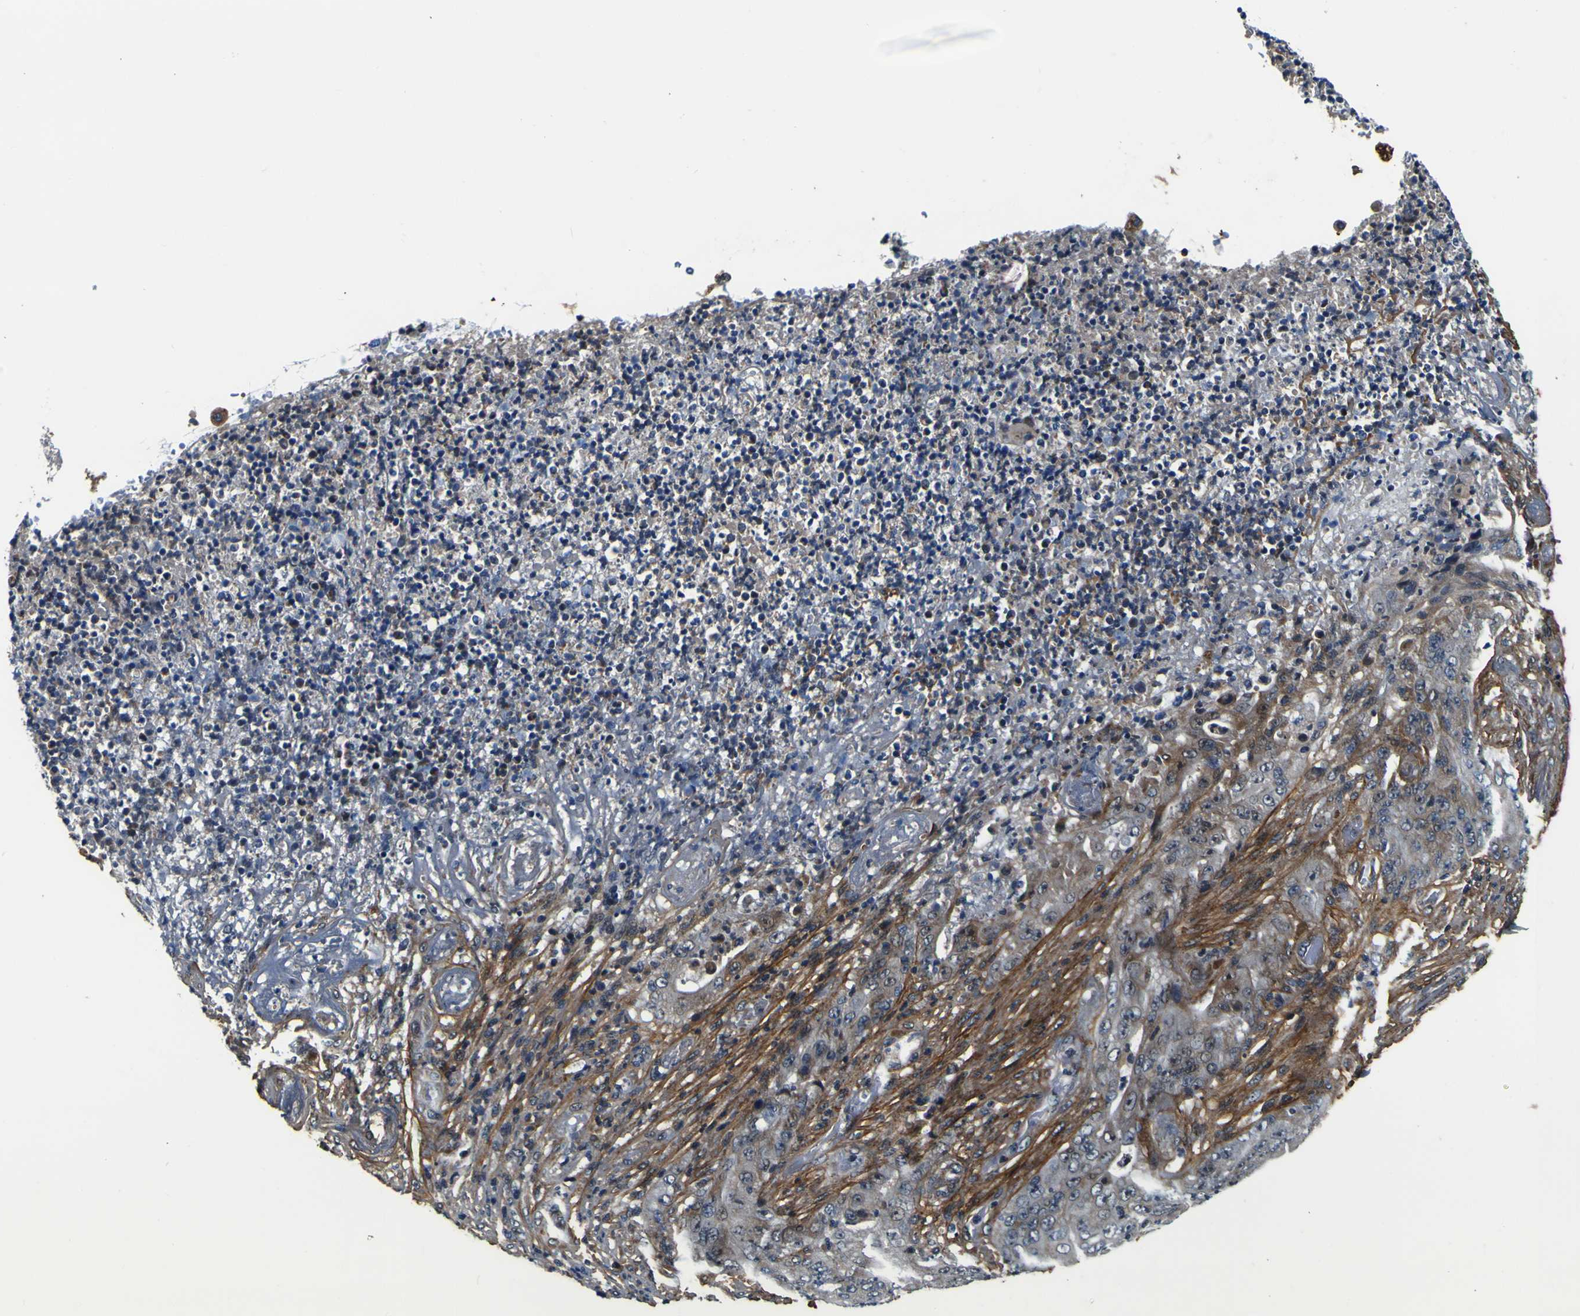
{"staining": {"intensity": "negative", "quantity": "none", "location": "none"}, "tissue": "stomach cancer", "cell_type": "Tumor cells", "image_type": "cancer", "snomed": [{"axis": "morphology", "description": "Adenocarcinoma, NOS"}, {"axis": "topography", "description": "Stomach"}], "caption": "Protein analysis of adenocarcinoma (stomach) exhibits no significant positivity in tumor cells.", "gene": "POSTN", "patient": {"sex": "female", "age": 73}}